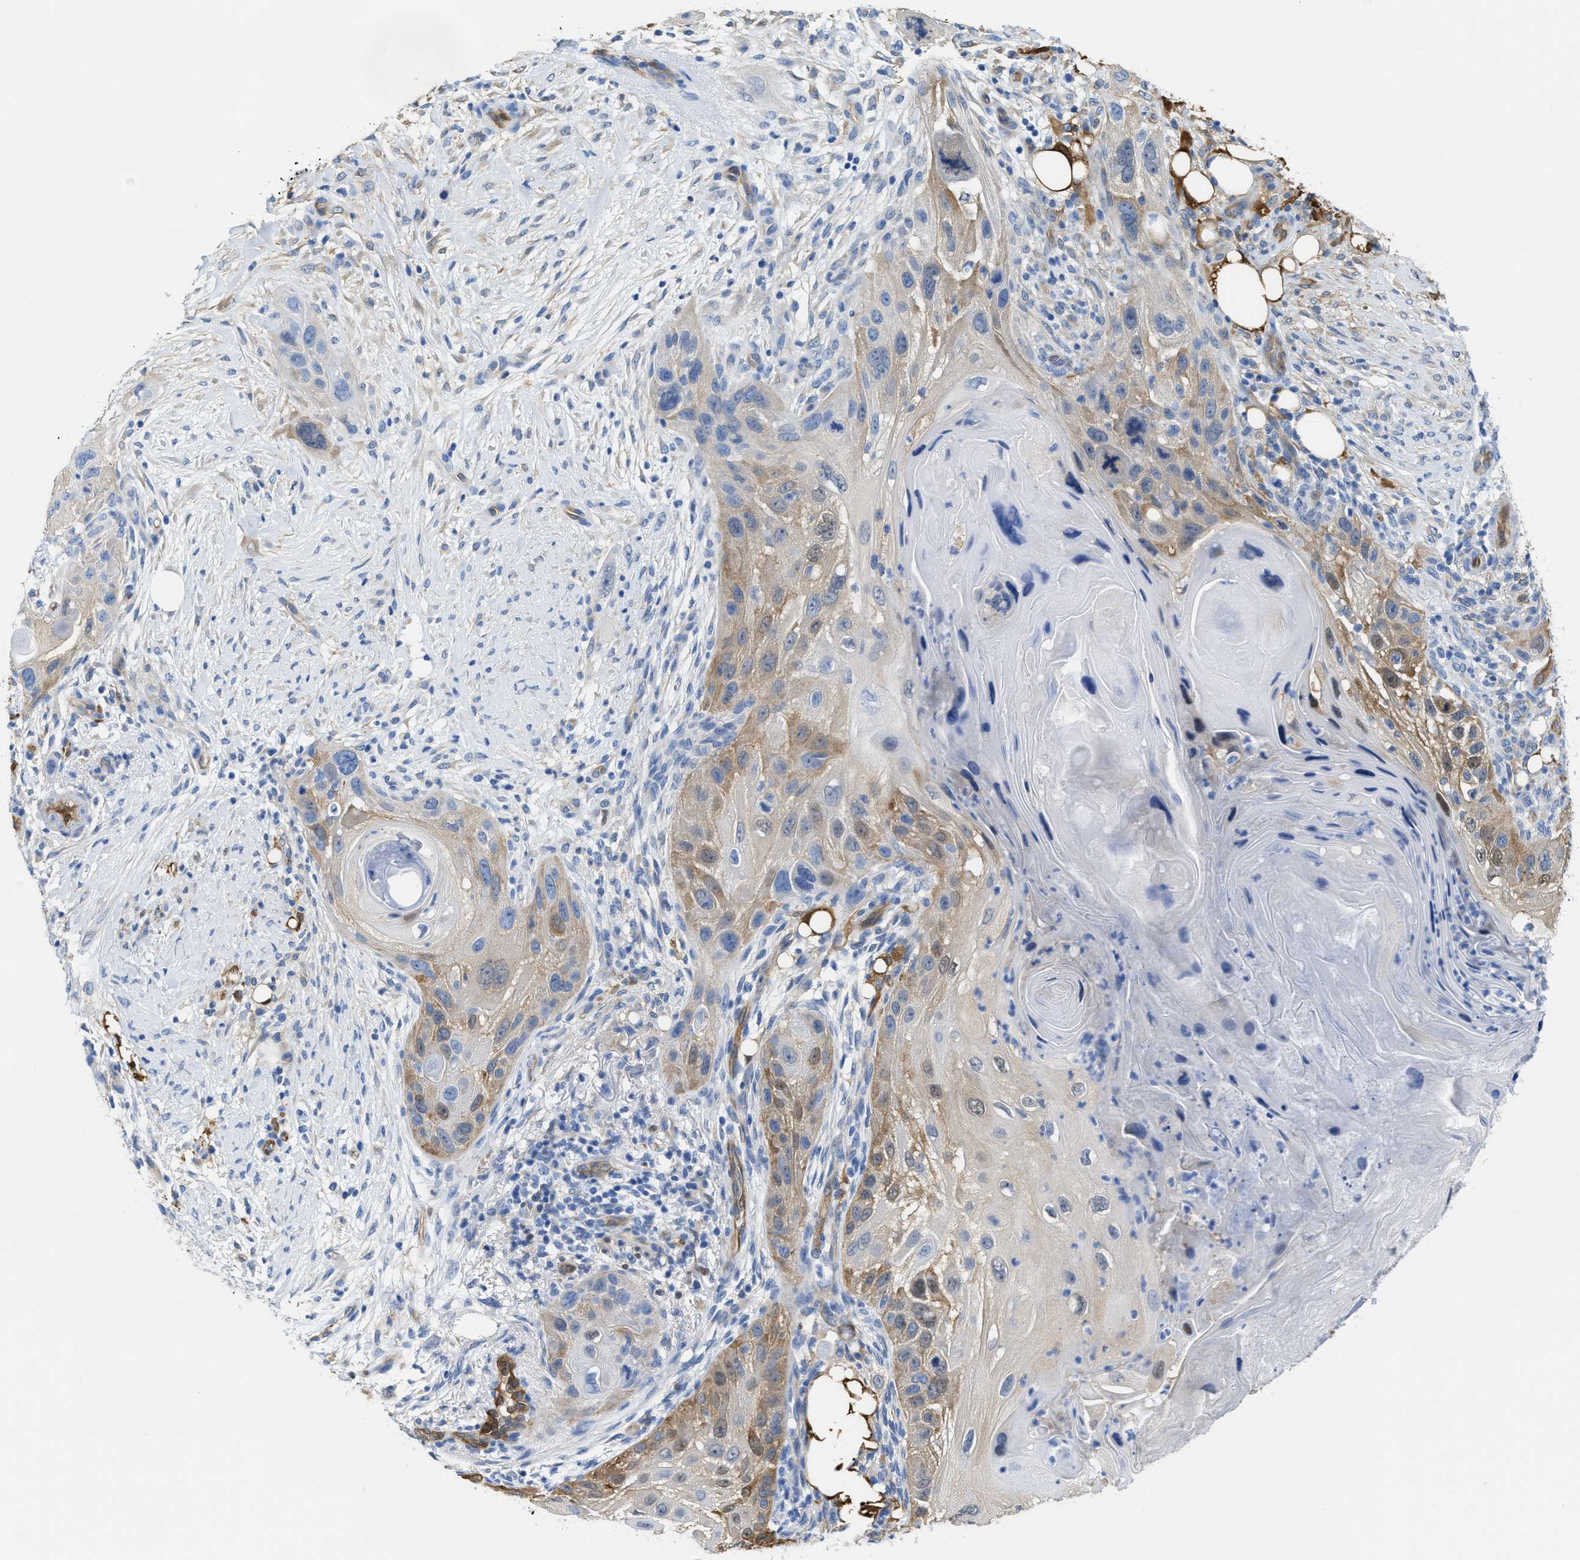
{"staining": {"intensity": "weak", "quantity": "25%-75%", "location": "cytoplasmic/membranous,nuclear"}, "tissue": "skin cancer", "cell_type": "Tumor cells", "image_type": "cancer", "snomed": [{"axis": "morphology", "description": "Squamous cell carcinoma, NOS"}, {"axis": "topography", "description": "Skin"}], "caption": "Skin cancer (squamous cell carcinoma) tissue demonstrates weak cytoplasmic/membranous and nuclear positivity in approximately 25%-75% of tumor cells, visualized by immunohistochemistry.", "gene": "ASS1", "patient": {"sex": "female", "age": 77}}